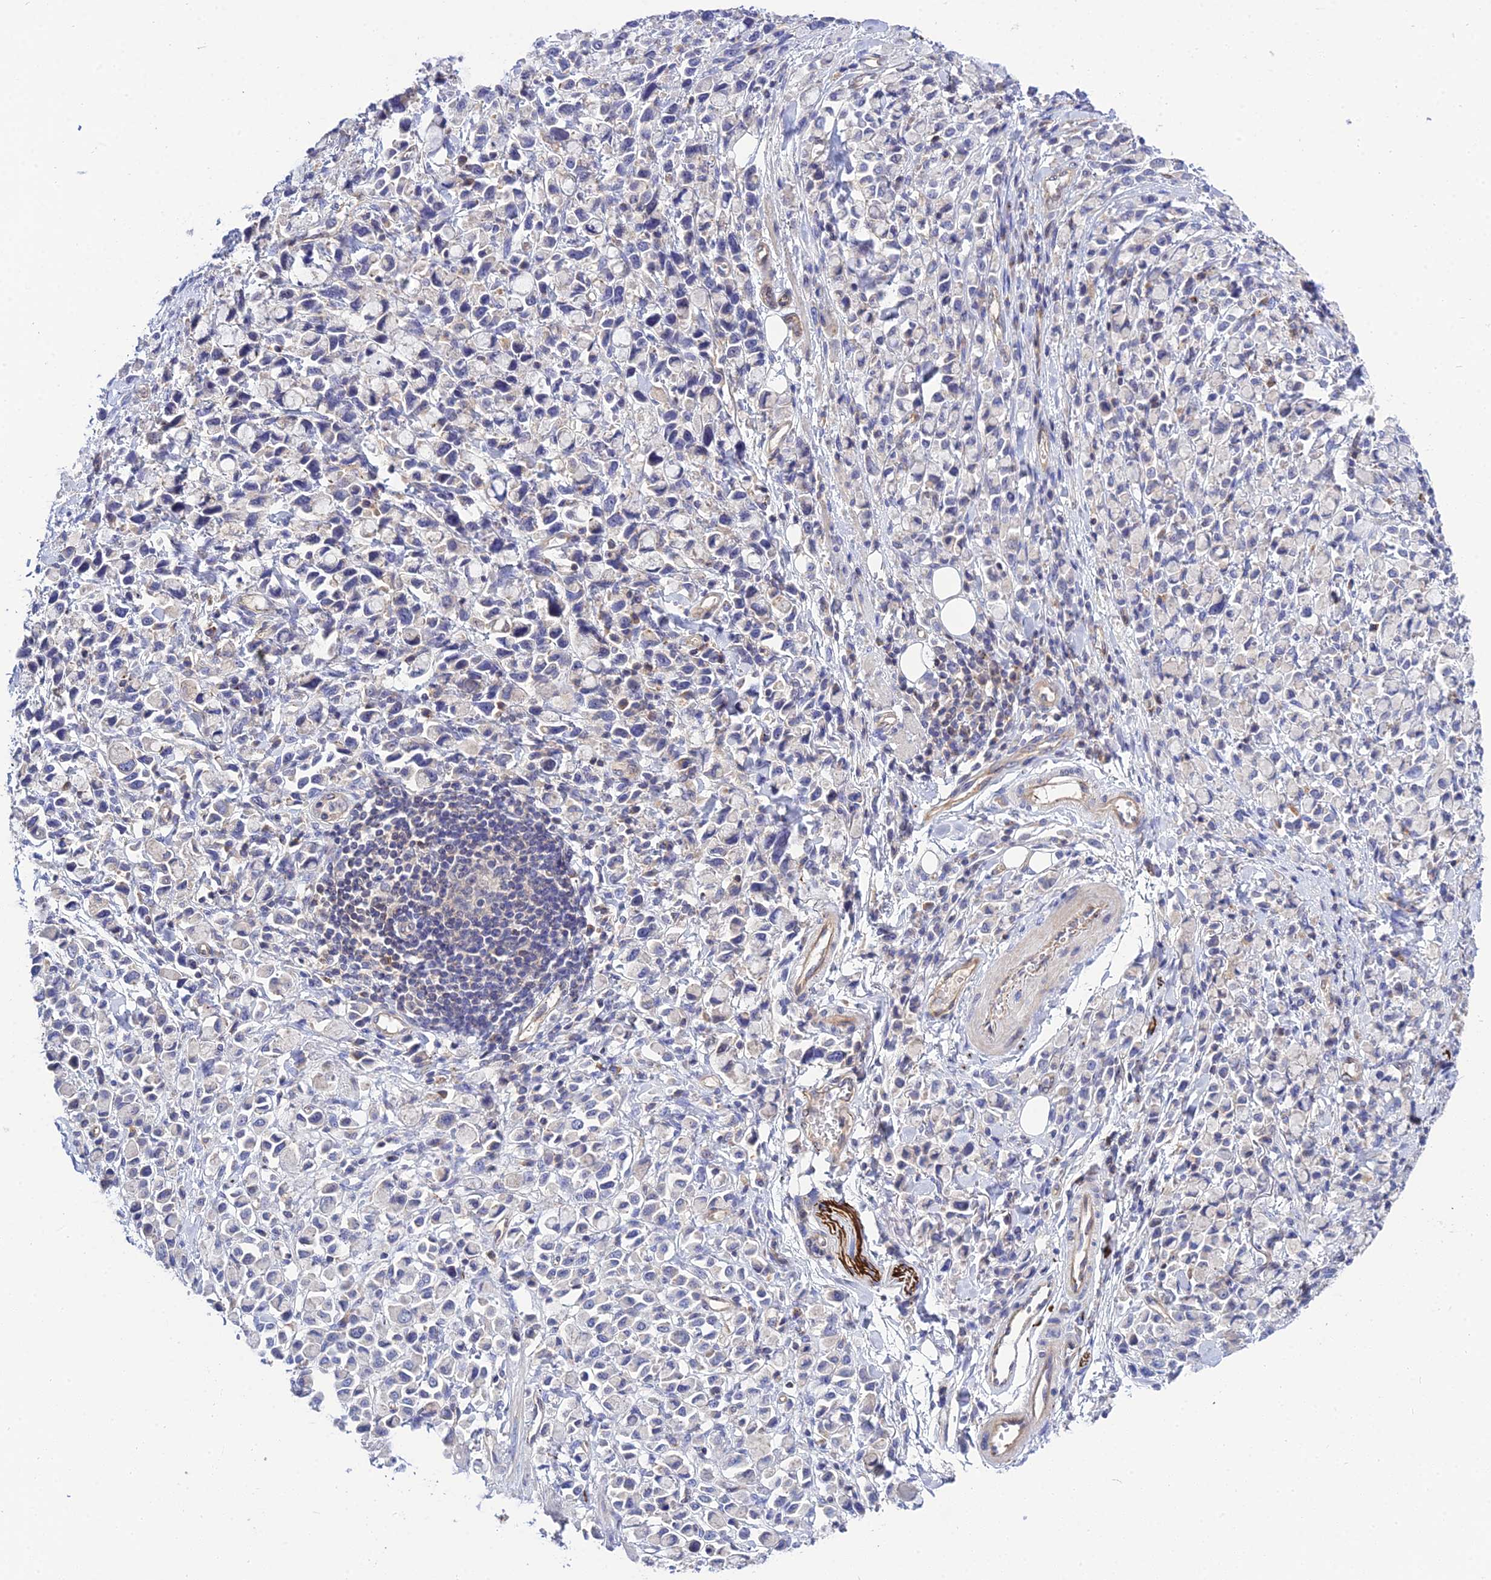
{"staining": {"intensity": "negative", "quantity": "none", "location": "none"}, "tissue": "stomach cancer", "cell_type": "Tumor cells", "image_type": "cancer", "snomed": [{"axis": "morphology", "description": "Adenocarcinoma, NOS"}, {"axis": "topography", "description": "Stomach"}], "caption": "A high-resolution histopathology image shows immunohistochemistry (IHC) staining of stomach cancer, which demonstrates no significant expression in tumor cells.", "gene": "APOBEC3H", "patient": {"sex": "female", "age": 81}}